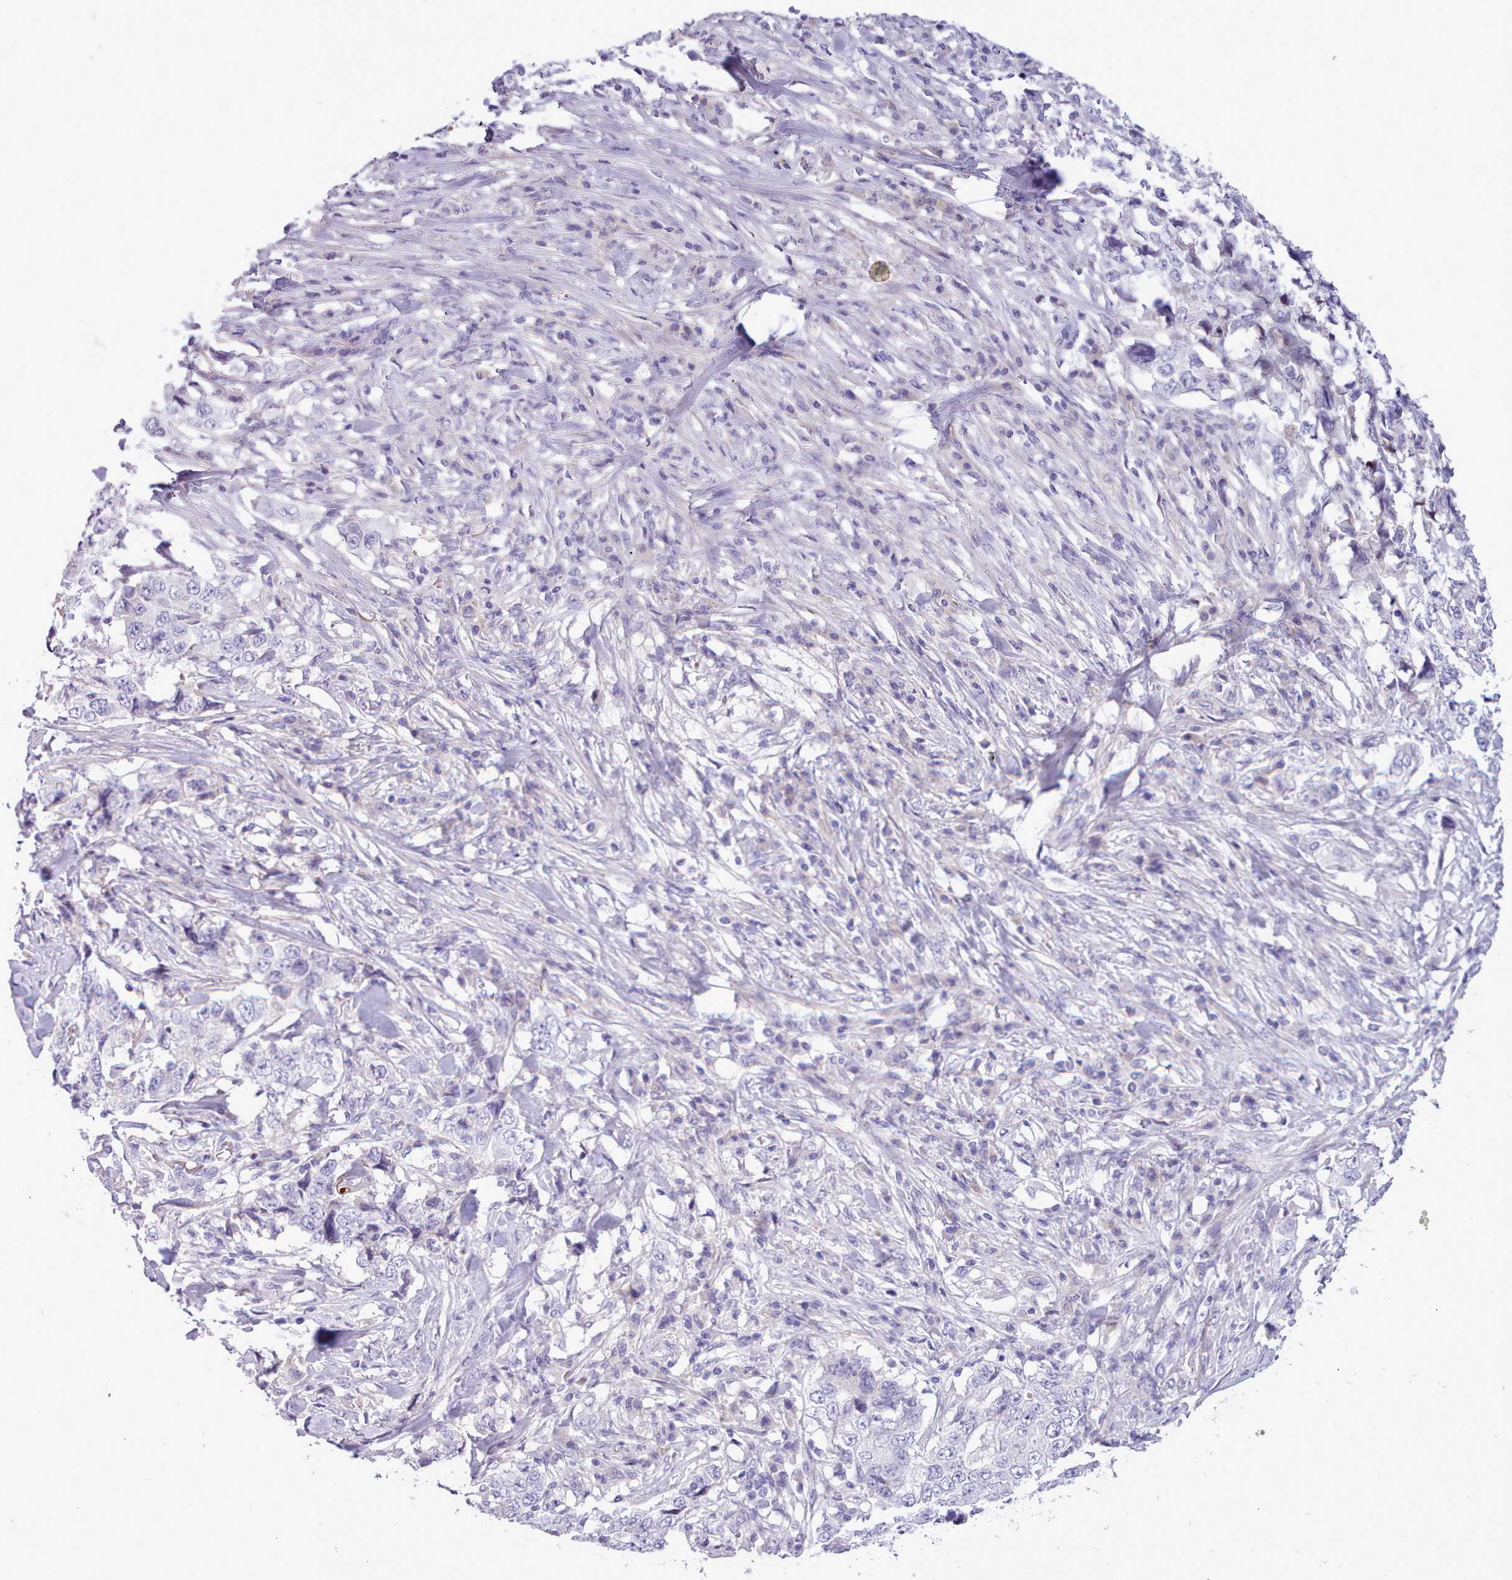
{"staining": {"intensity": "negative", "quantity": "none", "location": "none"}, "tissue": "lung cancer", "cell_type": "Tumor cells", "image_type": "cancer", "snomed": [{"axis": "morphology", "description": "Adenocarcinoma, NOS"}, {"axis": "topography", "description": "Lung"}], "caption": "The image demonstrates no significant expression in tumor cells of adenocarcinoma (lung).", "gene": "CYP2A13", "patient": {"sex": "female", "age": 51}}